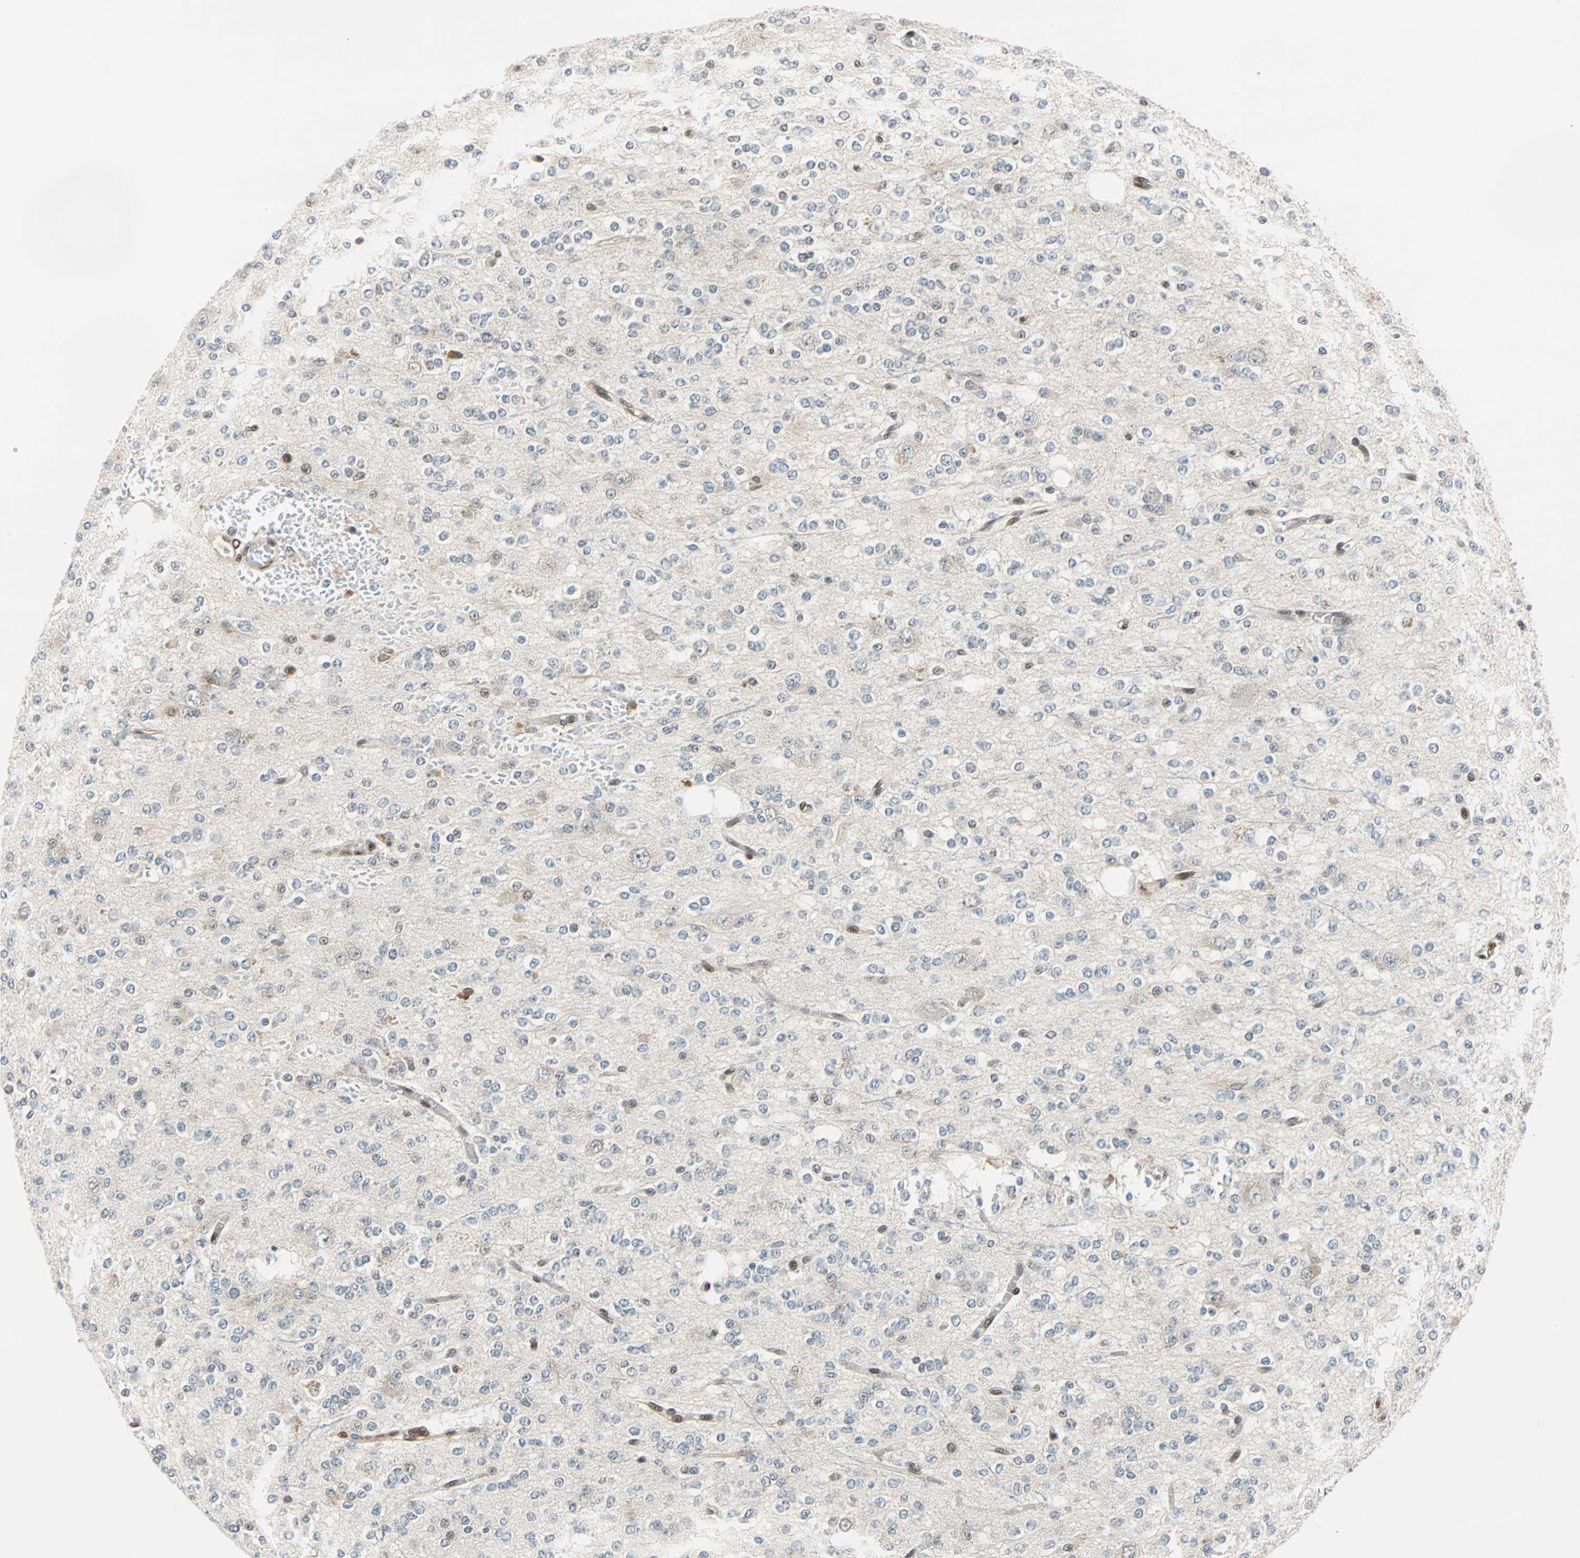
{"staining": {"intensity": "negative", "quantity": "none", "location": "none"}, "tissue": "glioma", "cell_type": "Tumor cells", "image_type": "cancer", "snomed": [{"axis": "morphology", "description": "Glioma, malignant, Low grade"}, {"axis": "topography", "description": "Brain"}], "caption": "Glioma stained for a protein using IHC displays no positivity tumor cells.", "gene": "WWTR1", "patient": {"sex": "male", "age": 38}}